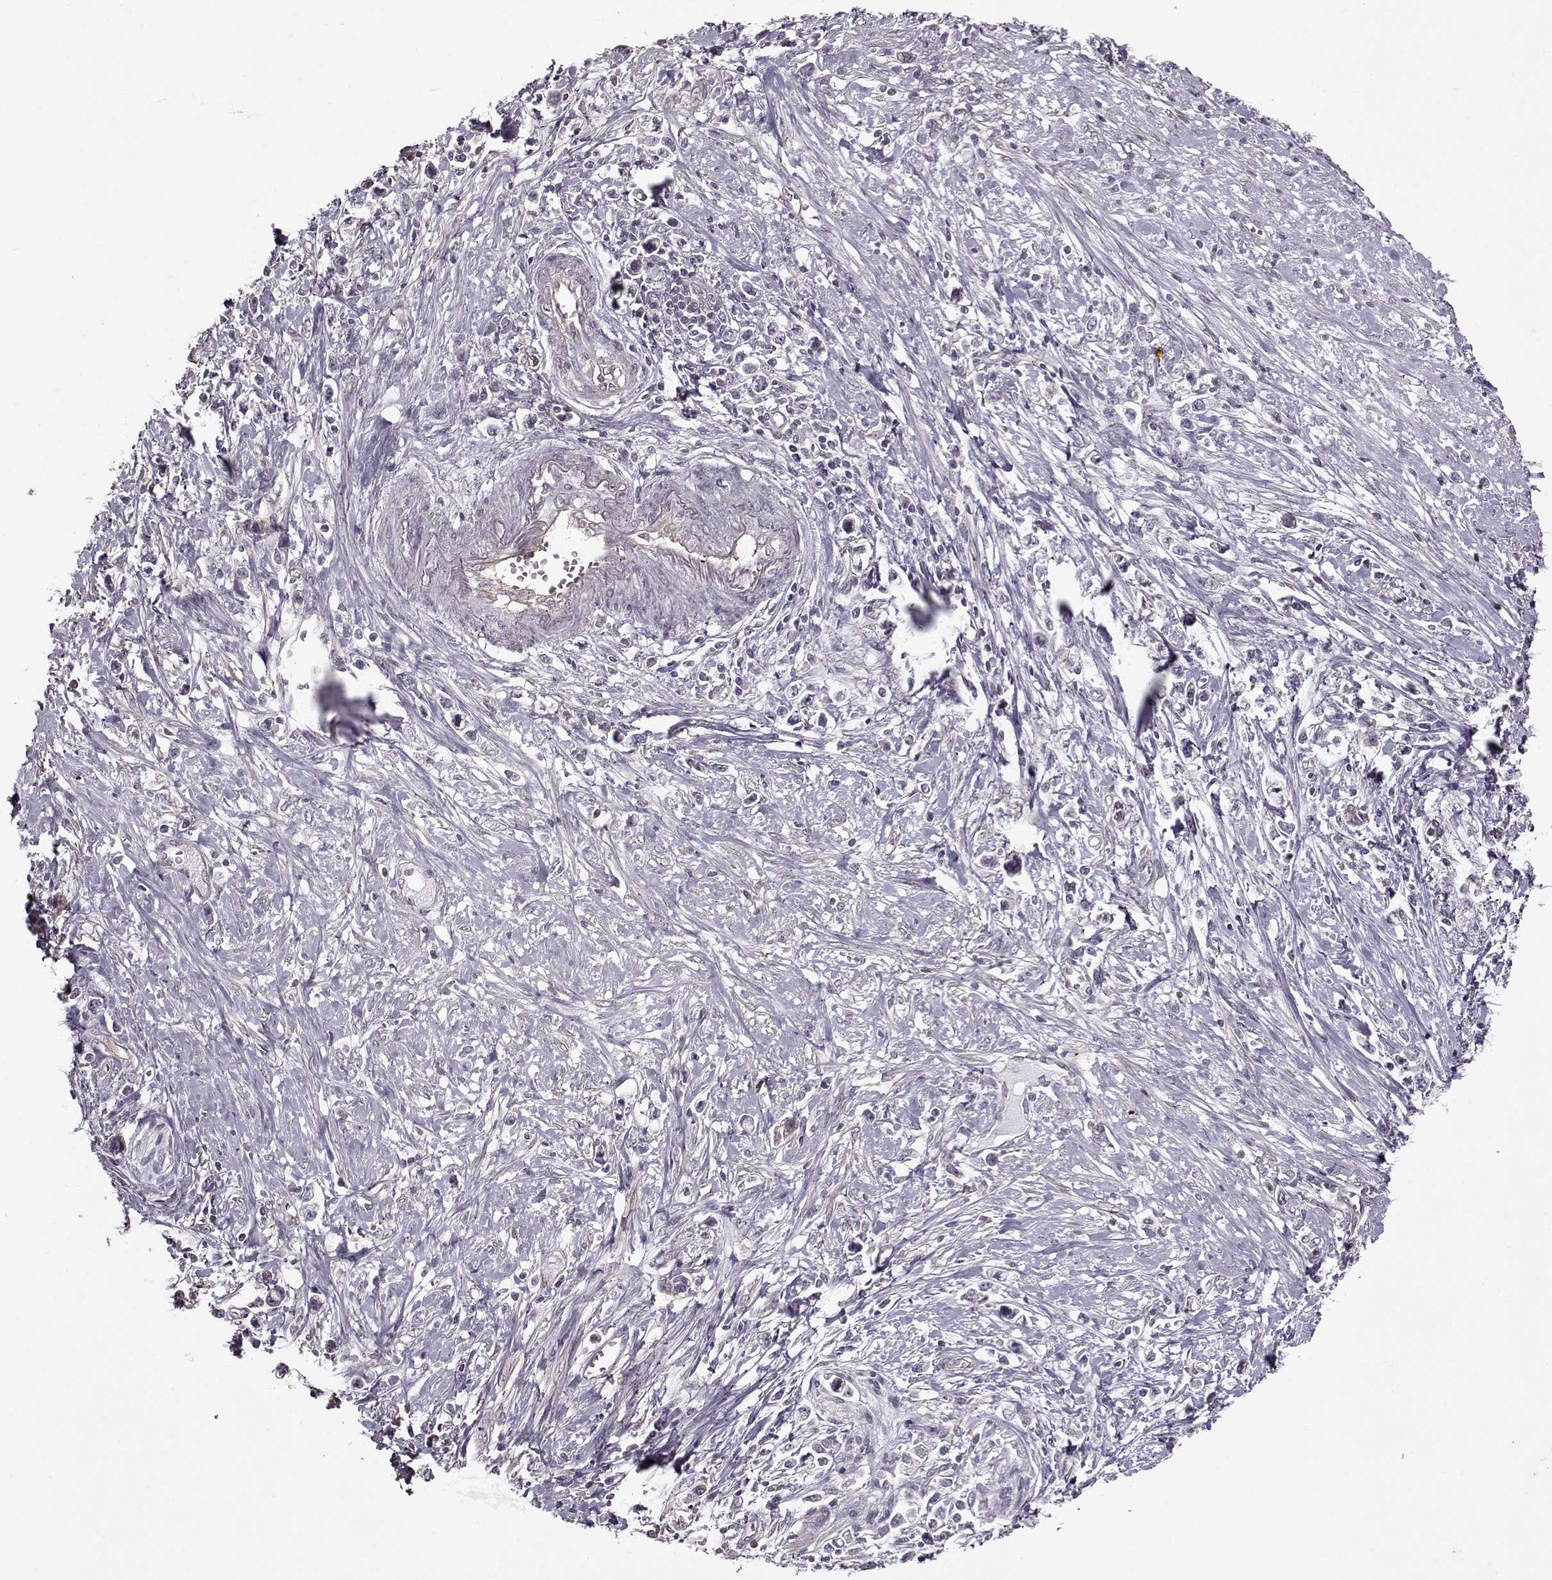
{"staining": {"intensity": "negative", "quantity": "none", "location": "none"}, "tissue": "stomach cancer", "cell_type": "Tumor cells", "image_type": "cancer", "snomed": [{"axis": "morphology", "description": "Adenocarcinoma, NOS"}, {"axis": "topography", "description": "Stomach"}], "caption": "Stomach cancer stained for a protein using immunohistochemistry (IHC) shows no positivity tumor cells.", "gene": "KRT9", "patient": {"sex": "male", "age": 63}}